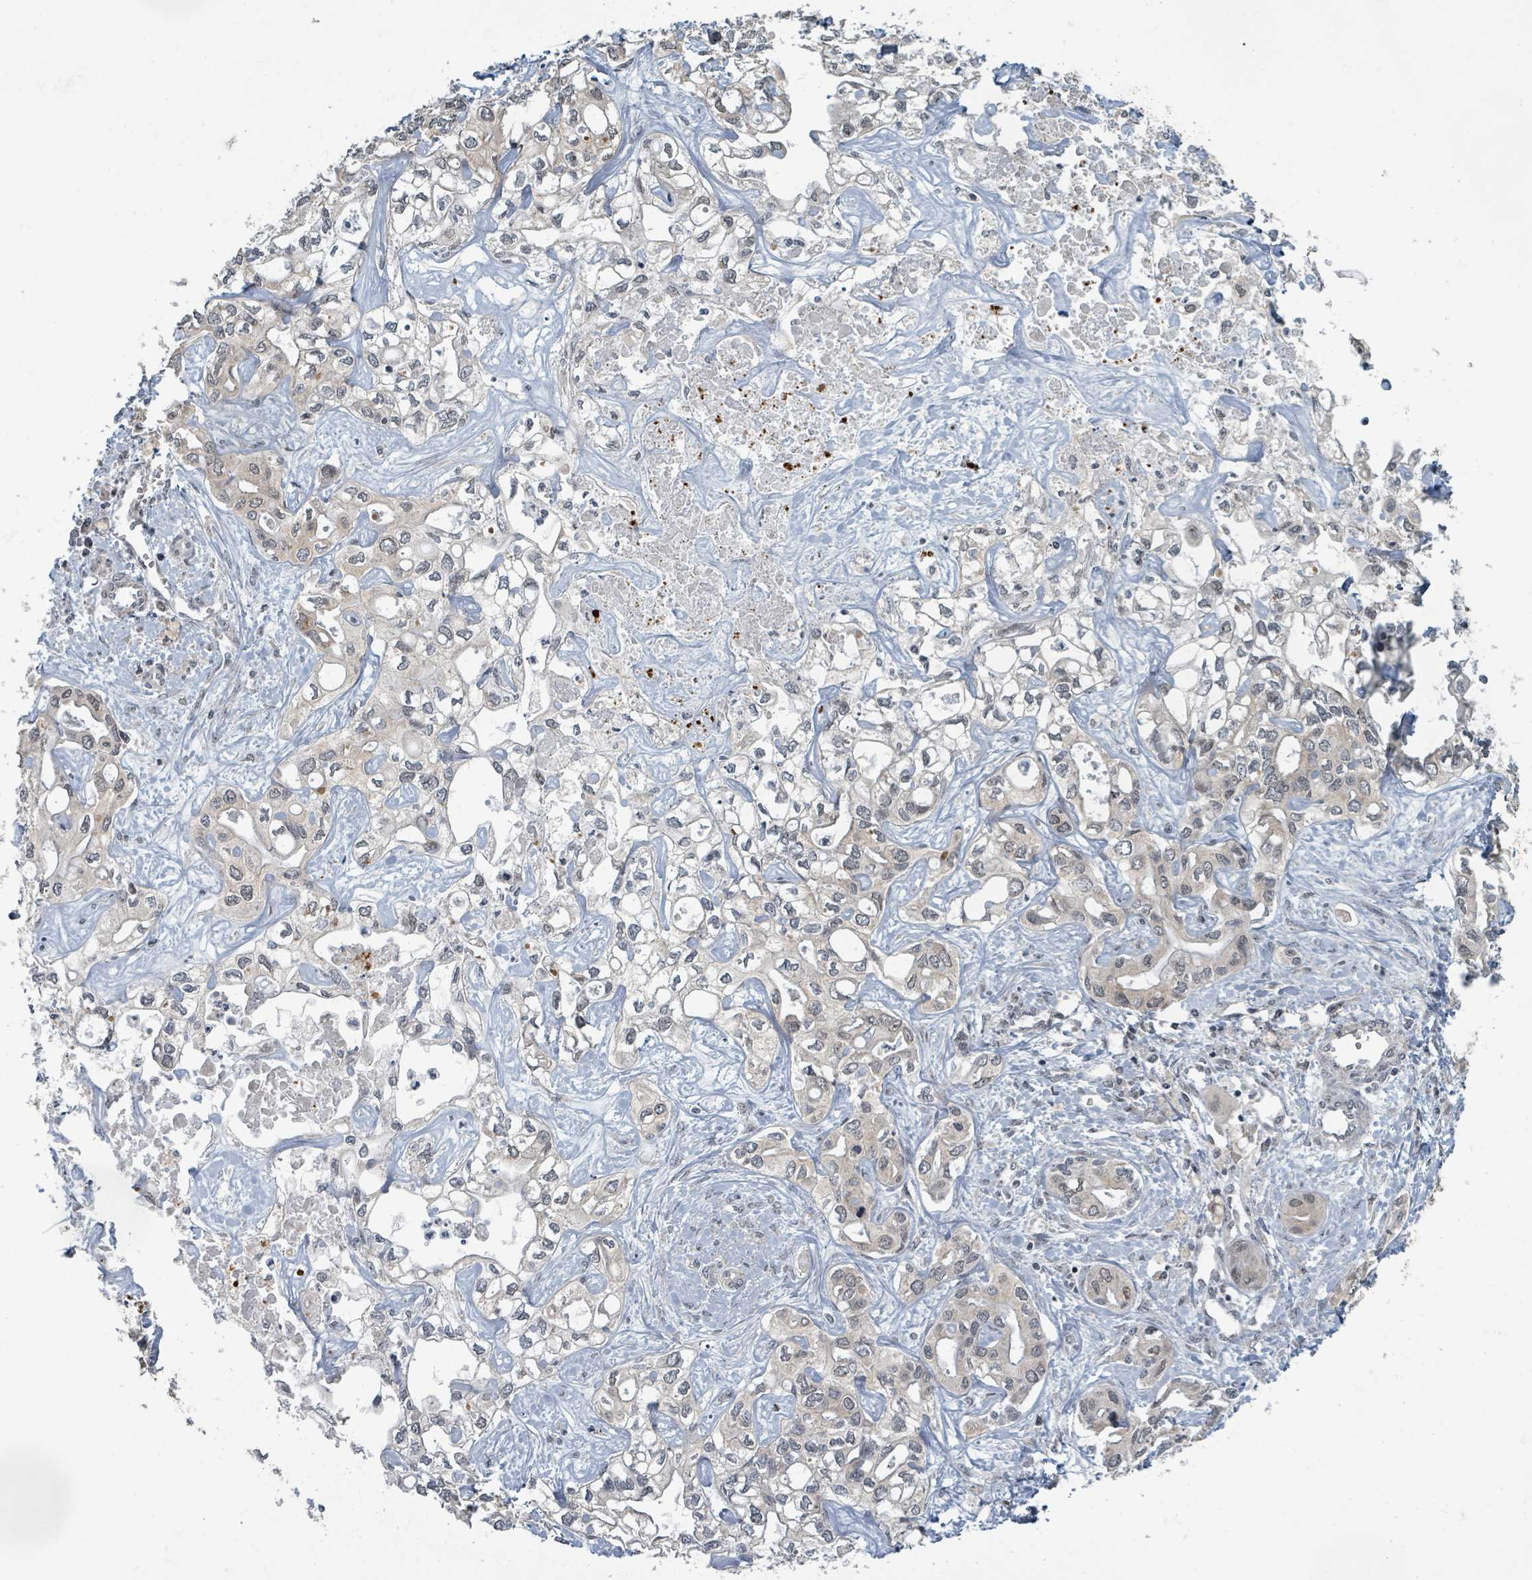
{"staining": {"intensity": "negative", "quantity": "none", "location": "none"}, "tissue": "liver cancer", "cell_type": "Tumor cells", "image_type": "cancer", "snomed": [{"axis": "morphology", "description": "Cholangiocarcinoma"}, {"axis": "topography", "description": "Liver"}], "caption": "Immunohistochemical staining of cholangiocarcinoma (liver) exhibits no significant staining in tumor cells. The staining is performed using DAB (3,3'-diaminobenzidine) brown chromogen with nuclei counter-stained in using hematoxylin.", "gene": "INTS15", "patient": {"sex": "female", "age": 64}}